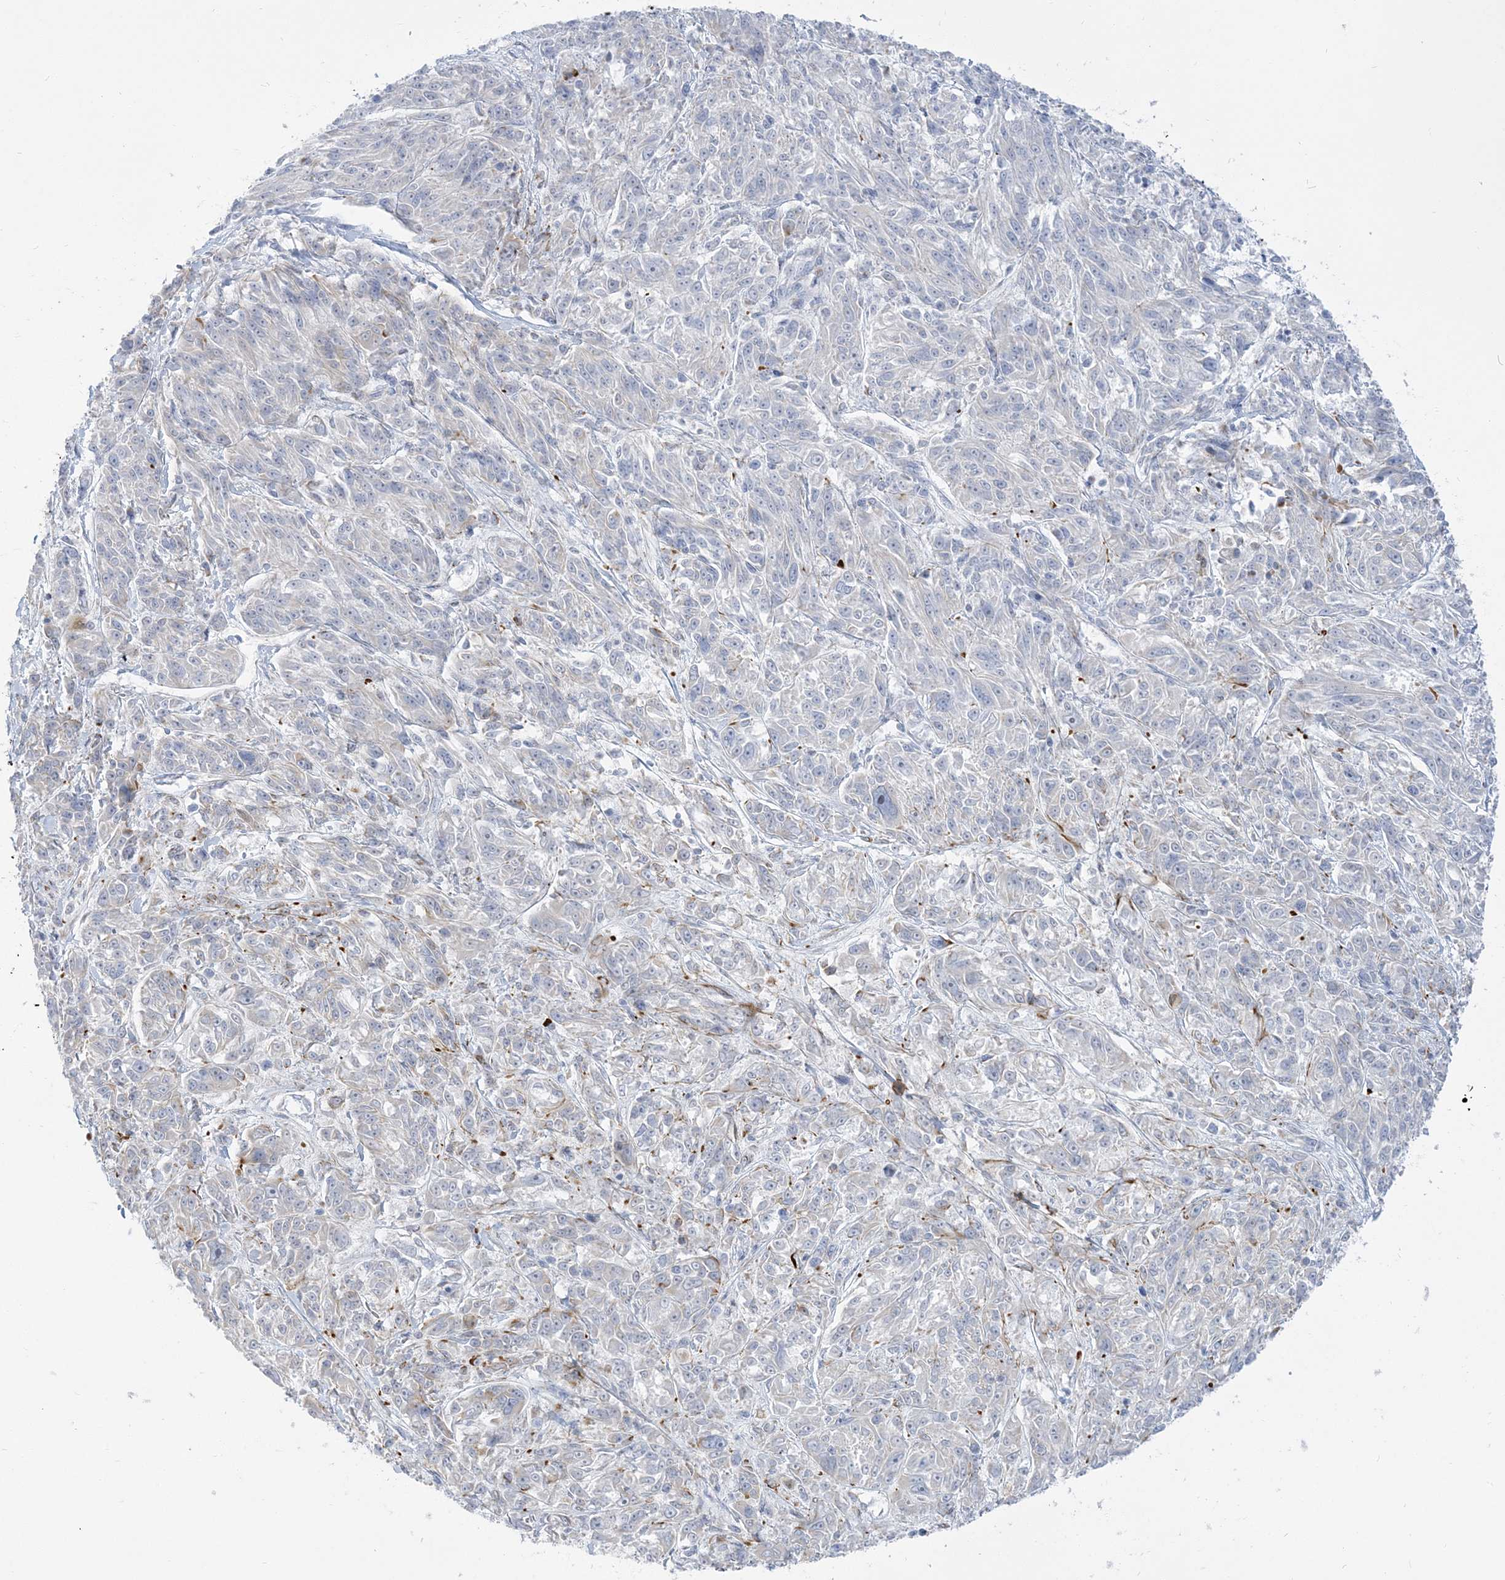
{"staining": {"intensity": "negative", "quantity": "none", "location": "none"}, "tissue": "melanoma", "cell_type": "Tumor cells", "image_type": "cancer", "snomed": [{"axis": "morphology", "description": "Malignant melanoma, NOS"}, {"axis": "topography", "description": "Skin"}], "caption": "This is an IHC image of malignant melanoma. There is no expression in tumor cells.", "gene": "GPAT2", "patient": {"sex": "male", "age": 53}}